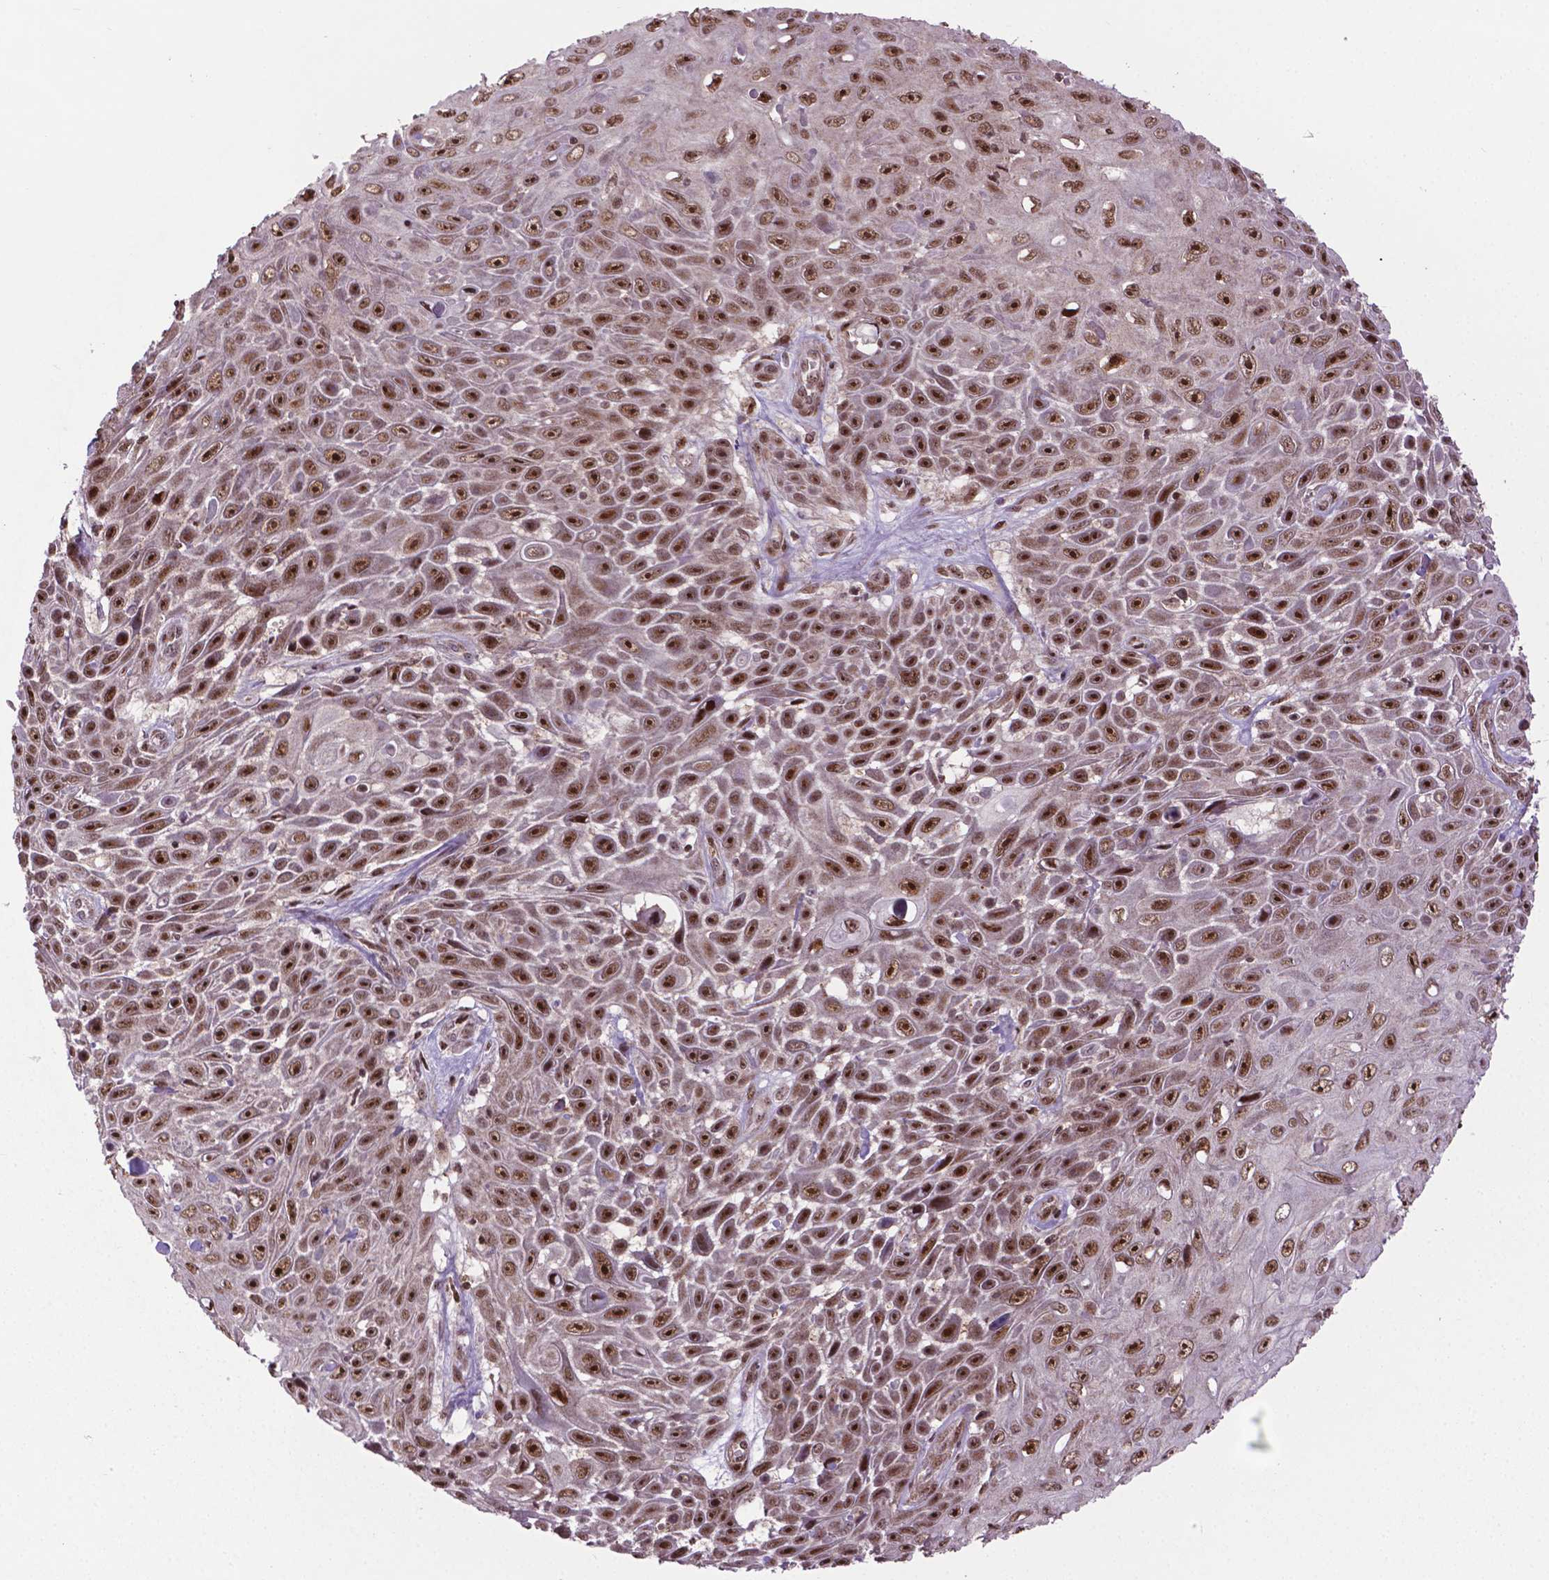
{"staining": {"intensity": "moderate", "quantity": ">75%", "location": "nuclear"}, "tissue": "skin cancer", "cell_type": "Tumor cells", "image_type": "cancer", "snomed": [{"axis": "morphology", "description": "Squamous cell carcinoma, NOS"}, {"axis": "topography", "description": "Skin"}], "caption": "Immunohistochemistry (DAB (3,3'-diaminobenzidine)) staining of human skin cancer (squamous cell carcinoma) reveals moderate nuclear protein staining in about >75% of tumor cells. The staining is performed using DAB brown chromogen to label protein expression. The nuclei are counter-stained blue using hematoxylin.", "gene": "CSNK2A1", "patient": {"sex": "male", "age": 82}}